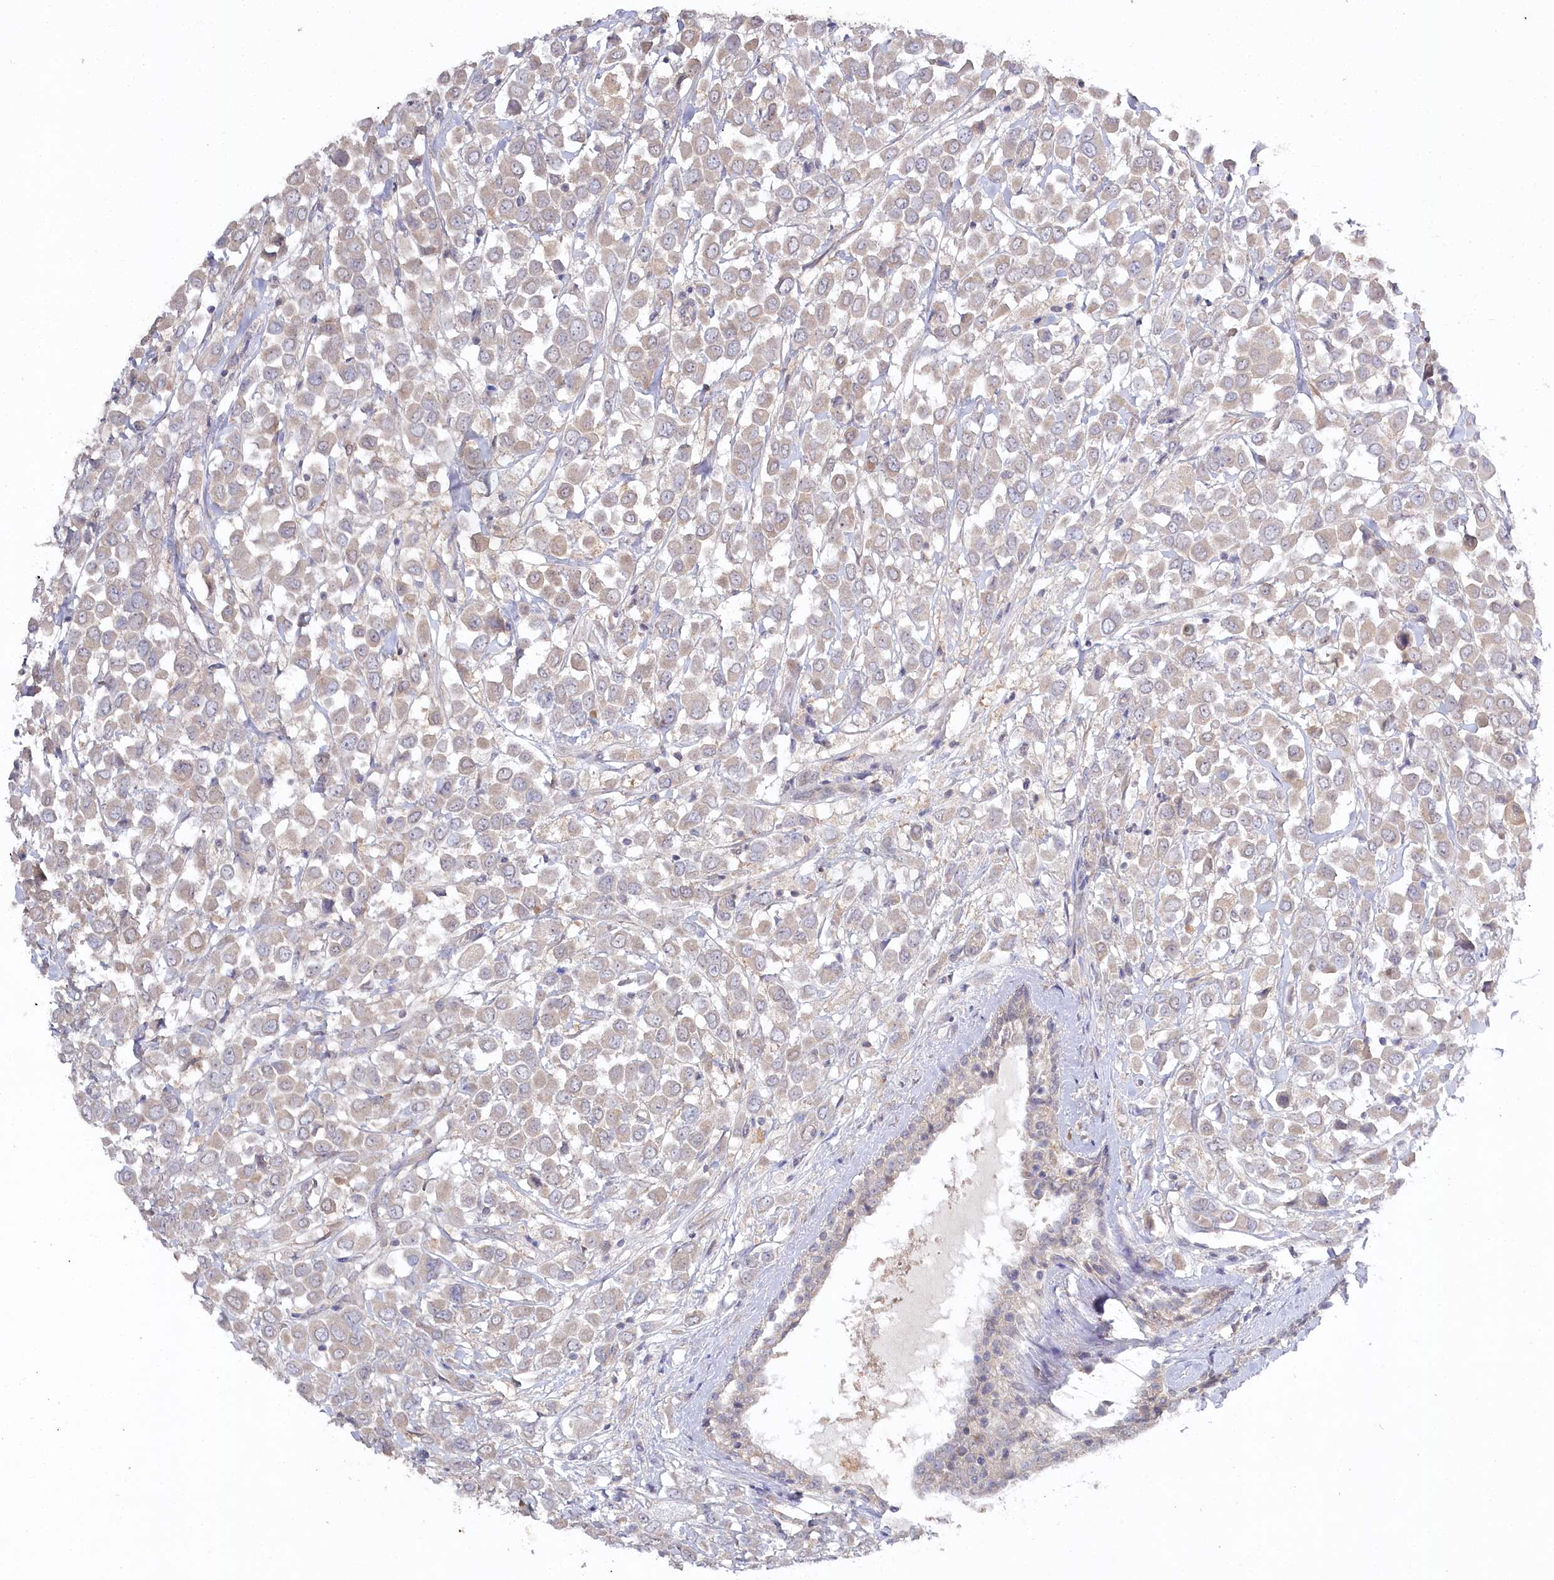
{"staining": {"intensity": "weak", "quantity": "25%-75%", "location": "cytoplasmic/membranous"}, "tissue": "breast cancer", "cell_type": "Tumor cells", "image_type": "cancer", "snomed": [{"axis": "morphology", "description": "Duct carcinoma"}, {"axis": "topography", "description": "Breast"}], "caption": "DAB immunohistochemical staining of infiltrating ductal carcinoma (breast) displays weak cytoplasmic/membranous protein staining in about 25%-75% of tumor cells. (DAB (3,3'-diaminobenzidine) IHC with brightfield microscopy, high magnification).", "gene": "AAMDC", "patient": {"sex": "female", "age": 61}}